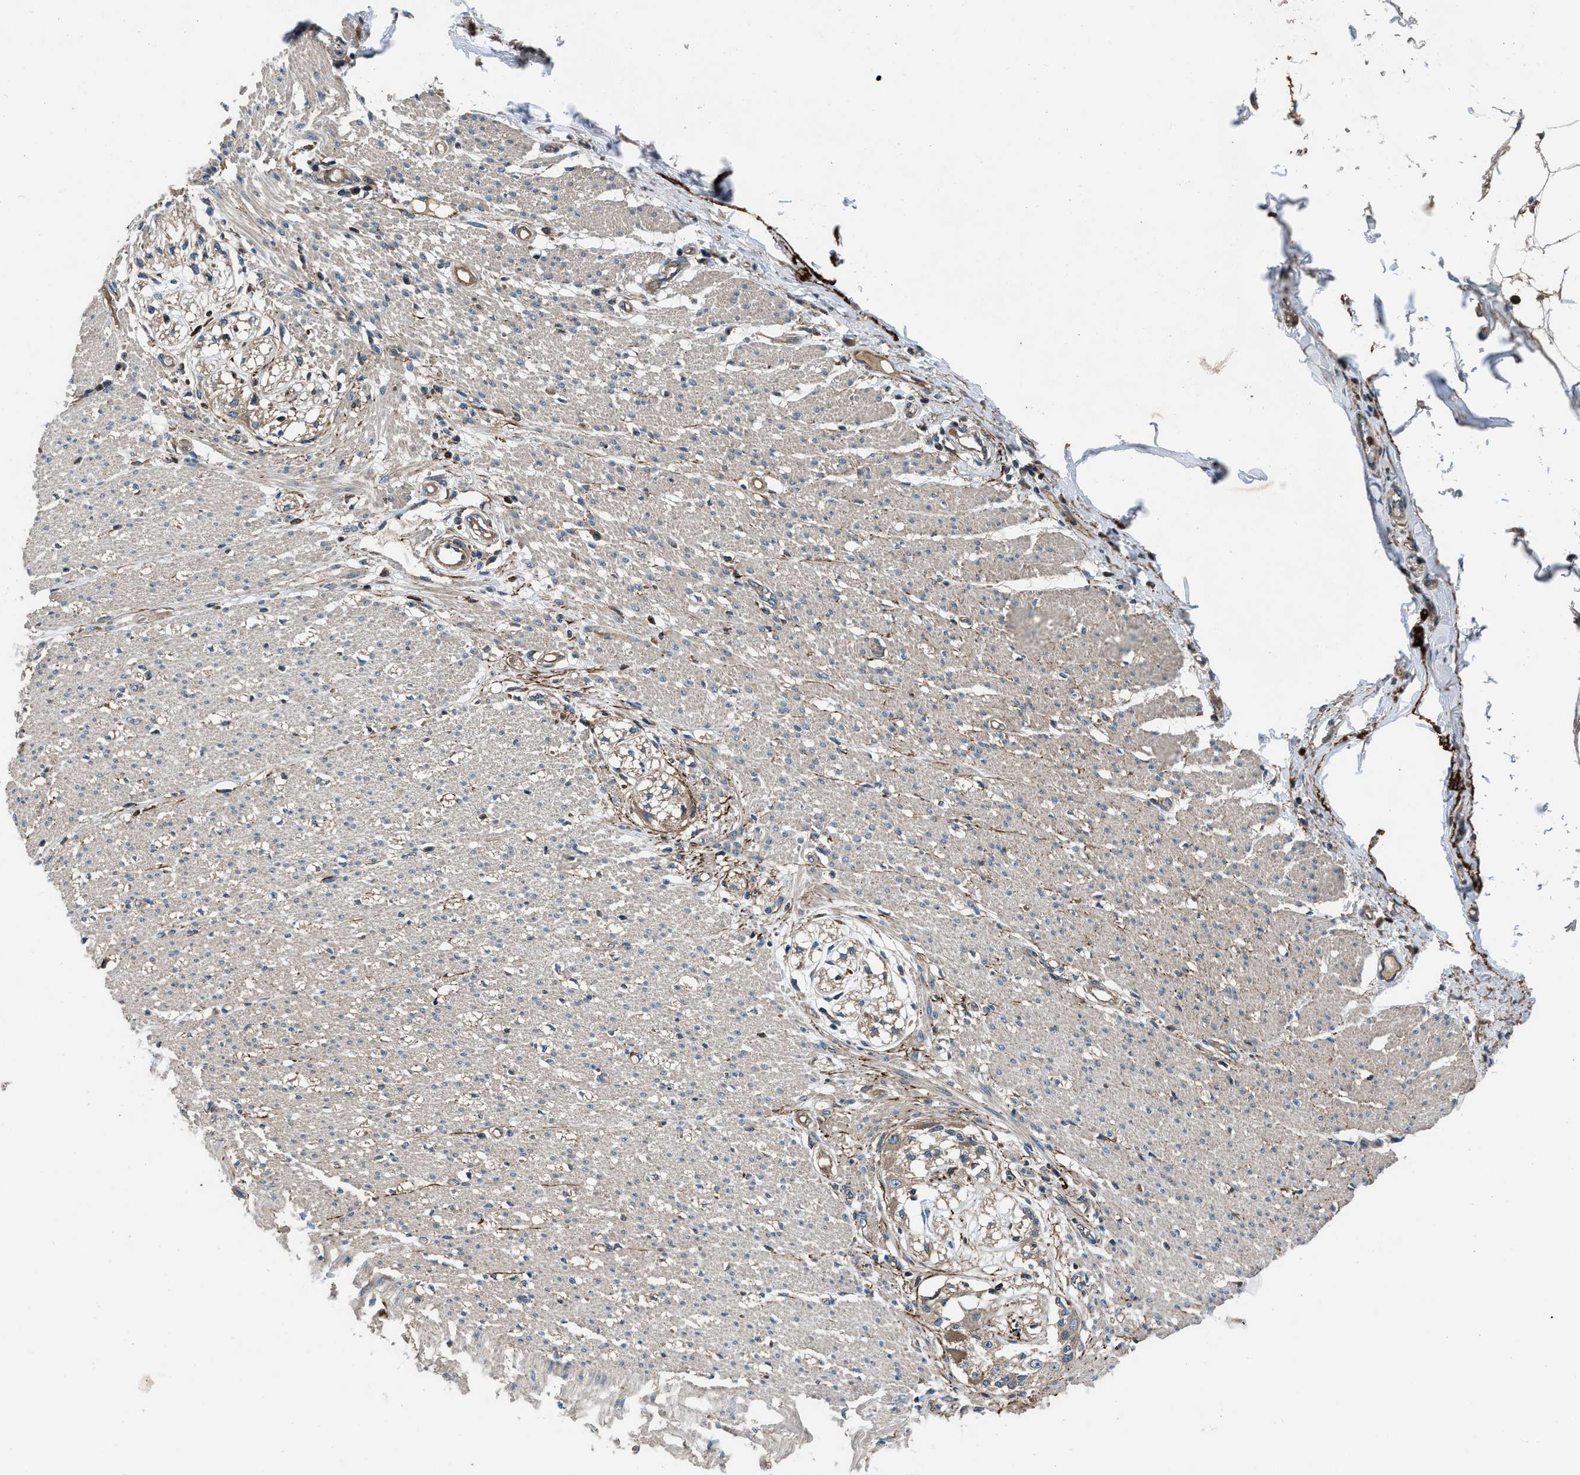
{"staining": {"intensity": "weak", "quantity": ">75%", "location": "cytoplasmic/membranous"}, "tissue": "smooth muscle", "cell_type": "Smooth muscle cells", "image_type": "normal", "snomed": [{"axis": "morphology", "description": "Normal tissue, NOS"}, {"axis": "morphology", "description": "Adenocarcinoma, NOS"}, {"axis": "topography", "description": "Colon"}, {"axis": "topography", "description": "Peripheral nerve tissue"}], "caption": "Smooth muscle cells demonstrate low levels of weak cytoplasmic/membranous positivity in about >75% of cells in unremarkable smooth muscle.", "gene": "USP25", "patient": {"sex": "male", "age": 14}}